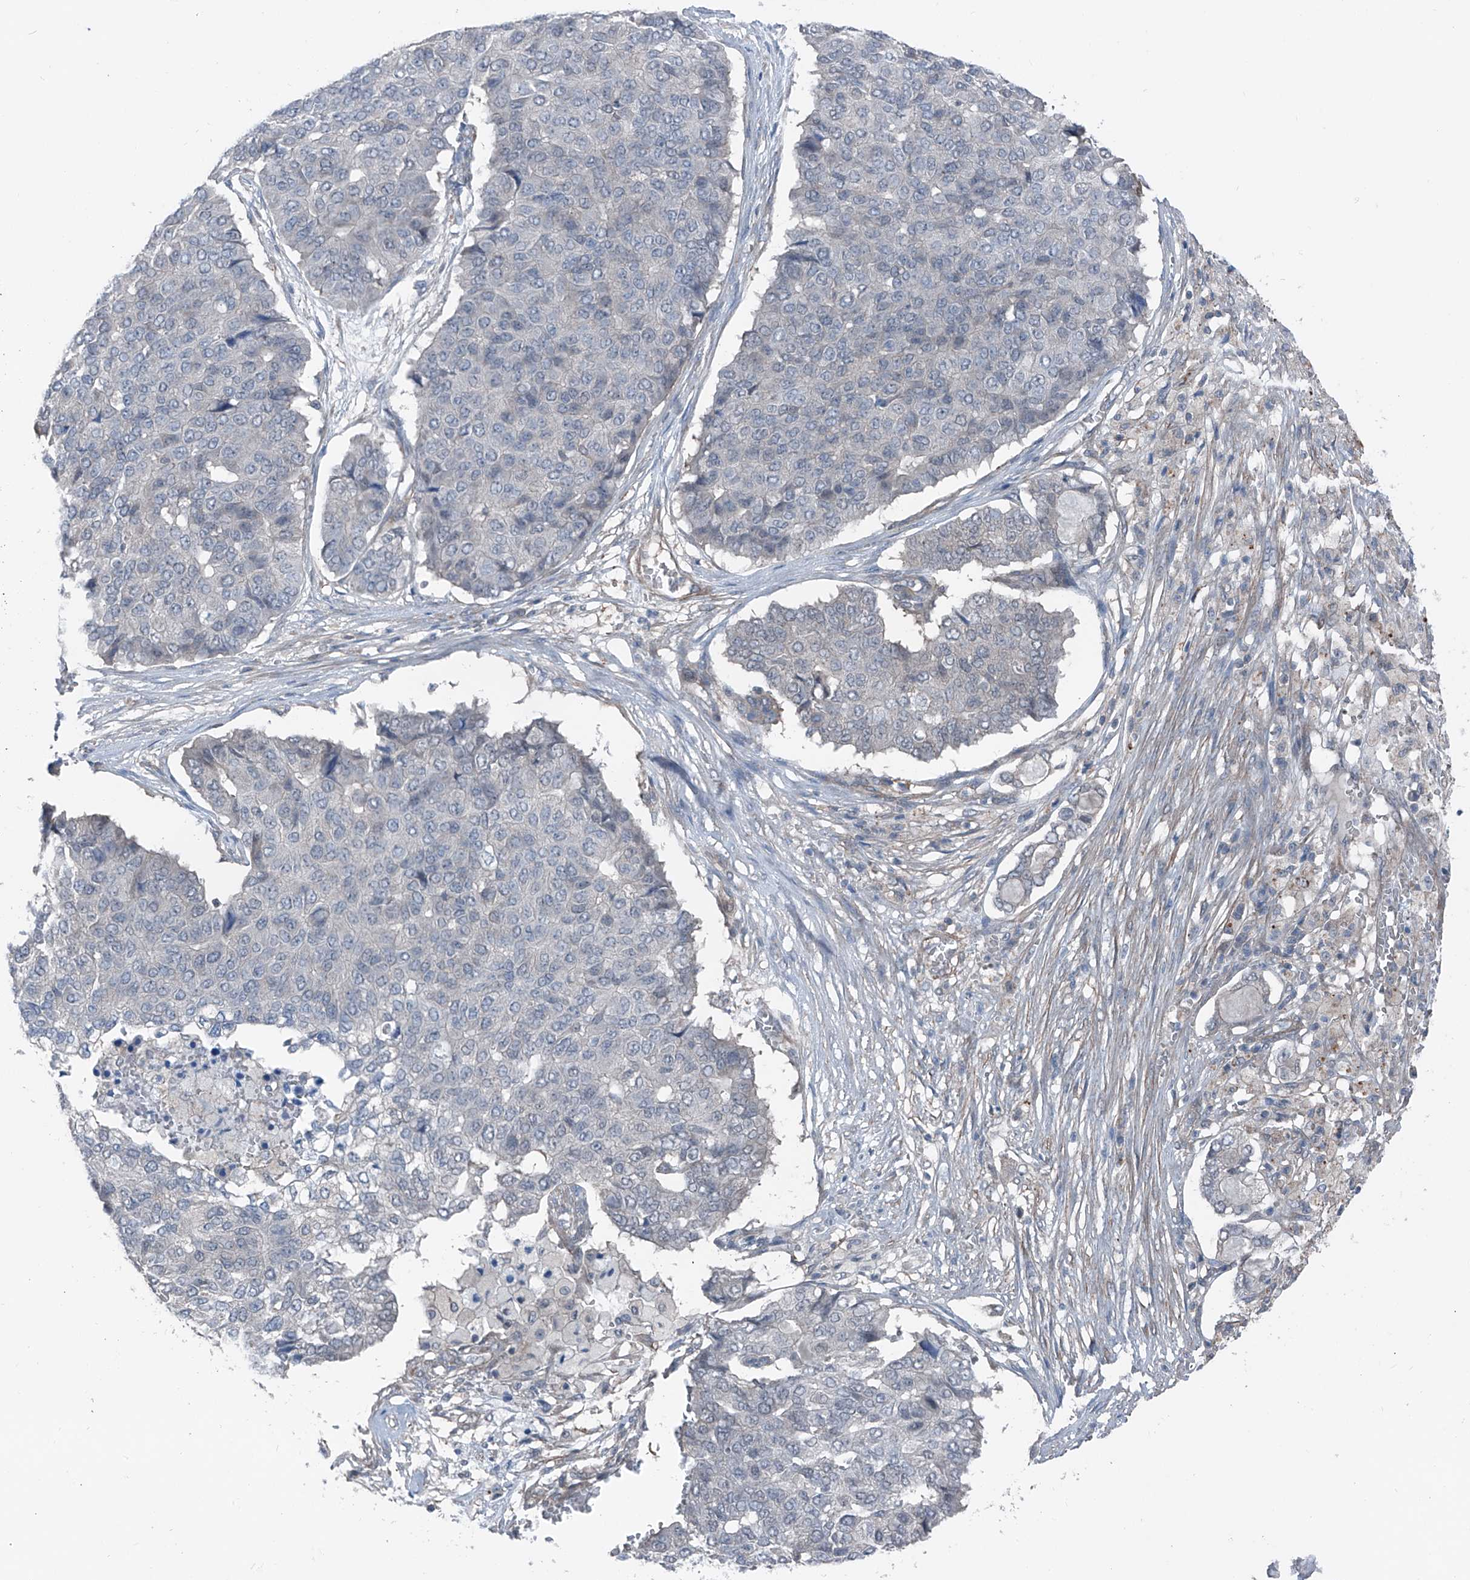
{"staining": {"intensity": "negative", "quantity": "none", "location": "none"}, "tissue": "pancreatic cancer", "cell_type": "Tumor cells", "image_type": "cancer", "snomed": [{"axis": "morphology", "description": "Adenocarcinoma, NOS"}, {"axis": "topography", "description": "Pancreas"}], "caption": "Immunohistochemistry micrograph of neoplastic tissue: pancreatic cancer stained with DAB exhibits no significant protein positivity in tumor cells.", "gene": "HSPB11", "patient": {"sex": "male", "age": 50}}